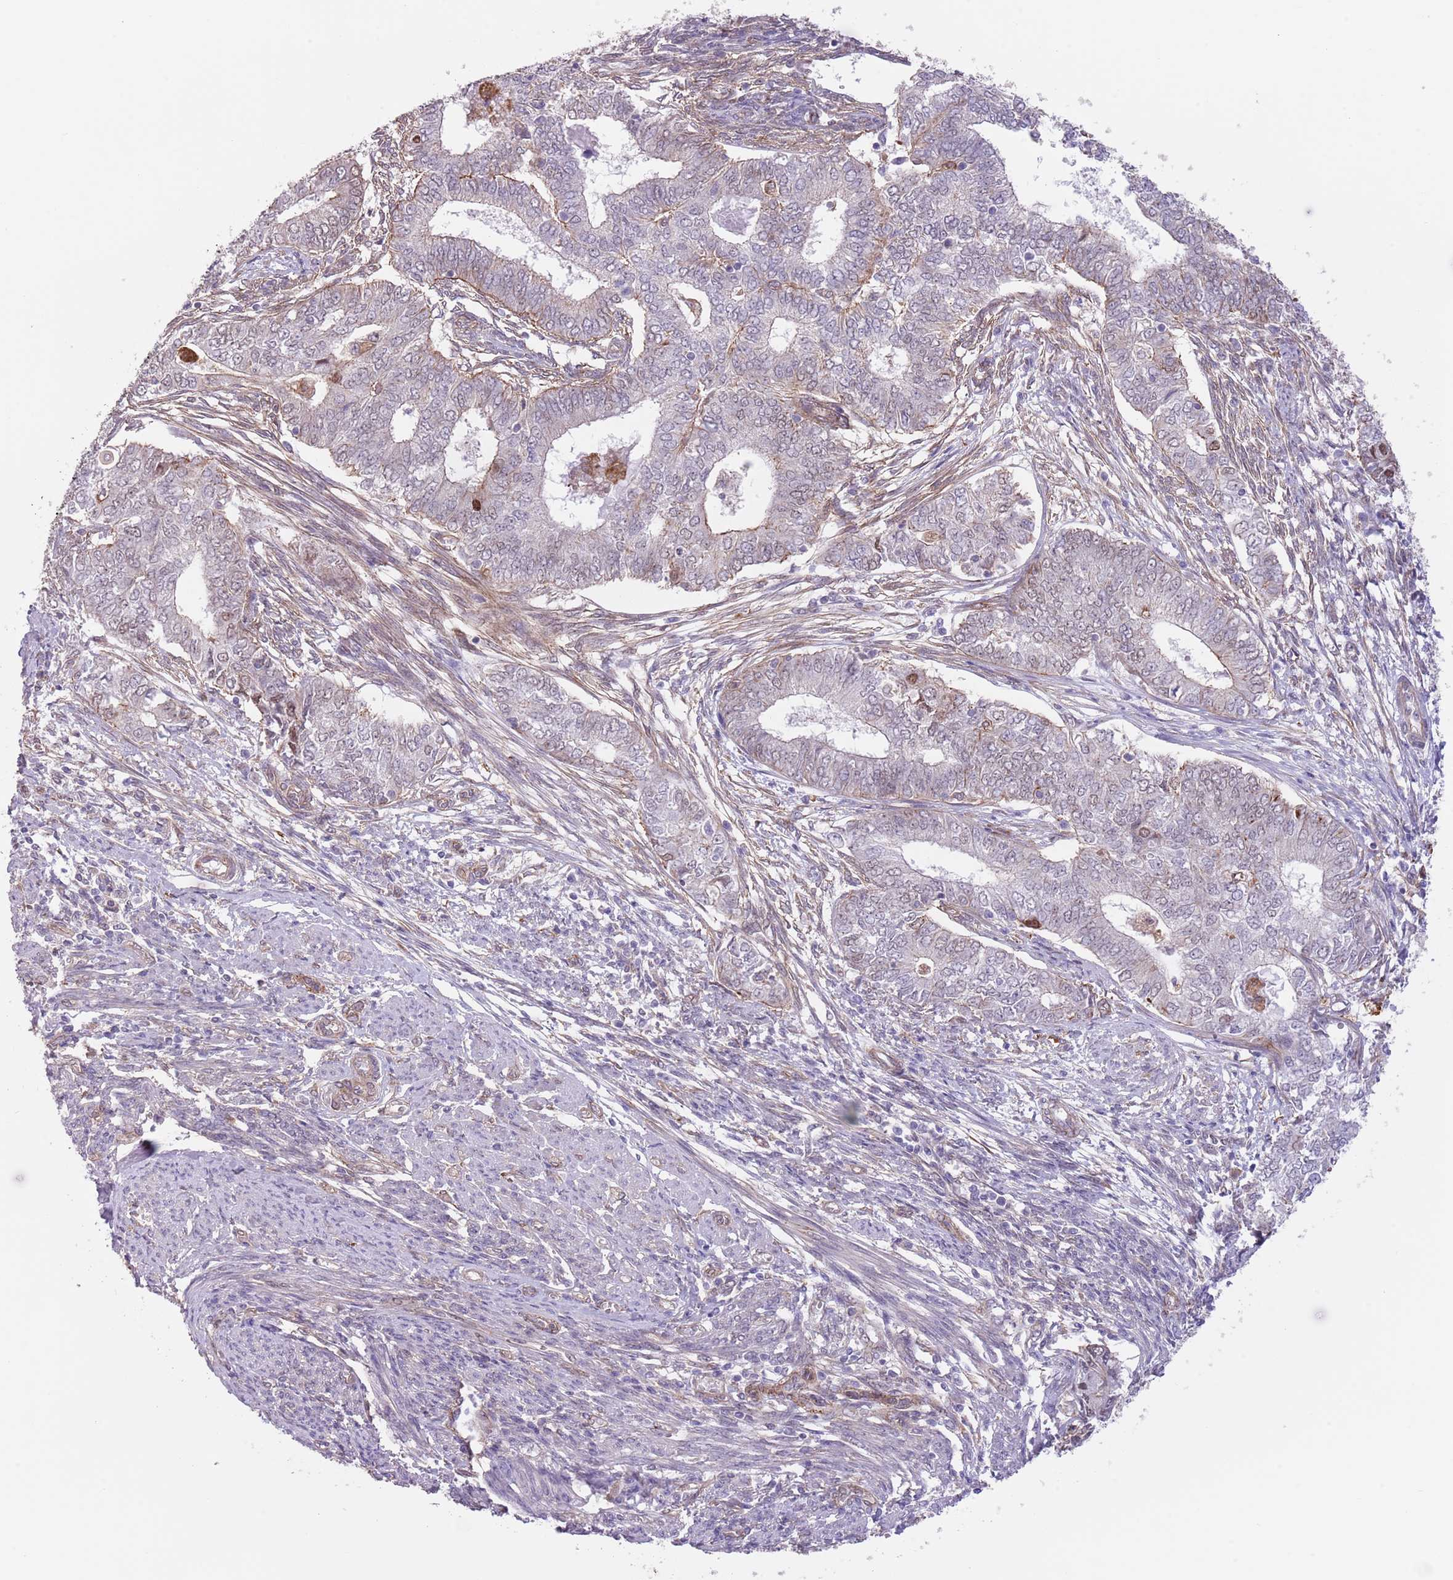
{"staining": {"intensity": "negative", "quantity": "none", "location": "none"}, "tissue": "endometrial cancer", "cell_type": "Tumor cells", "image_type": "cancer", "snomed": [{"axis": "morphology", "description": "Adenocarcinoma, NOS"}, {"axis": "topography", "description": "Endometrium"}], "caption": "Immunohistochemistry of human adenocarcinoma (endometrial) reveals no staining in tumor cells.", "gene": "CREBZF", "patient": {"sex": "female", "age": 62}}